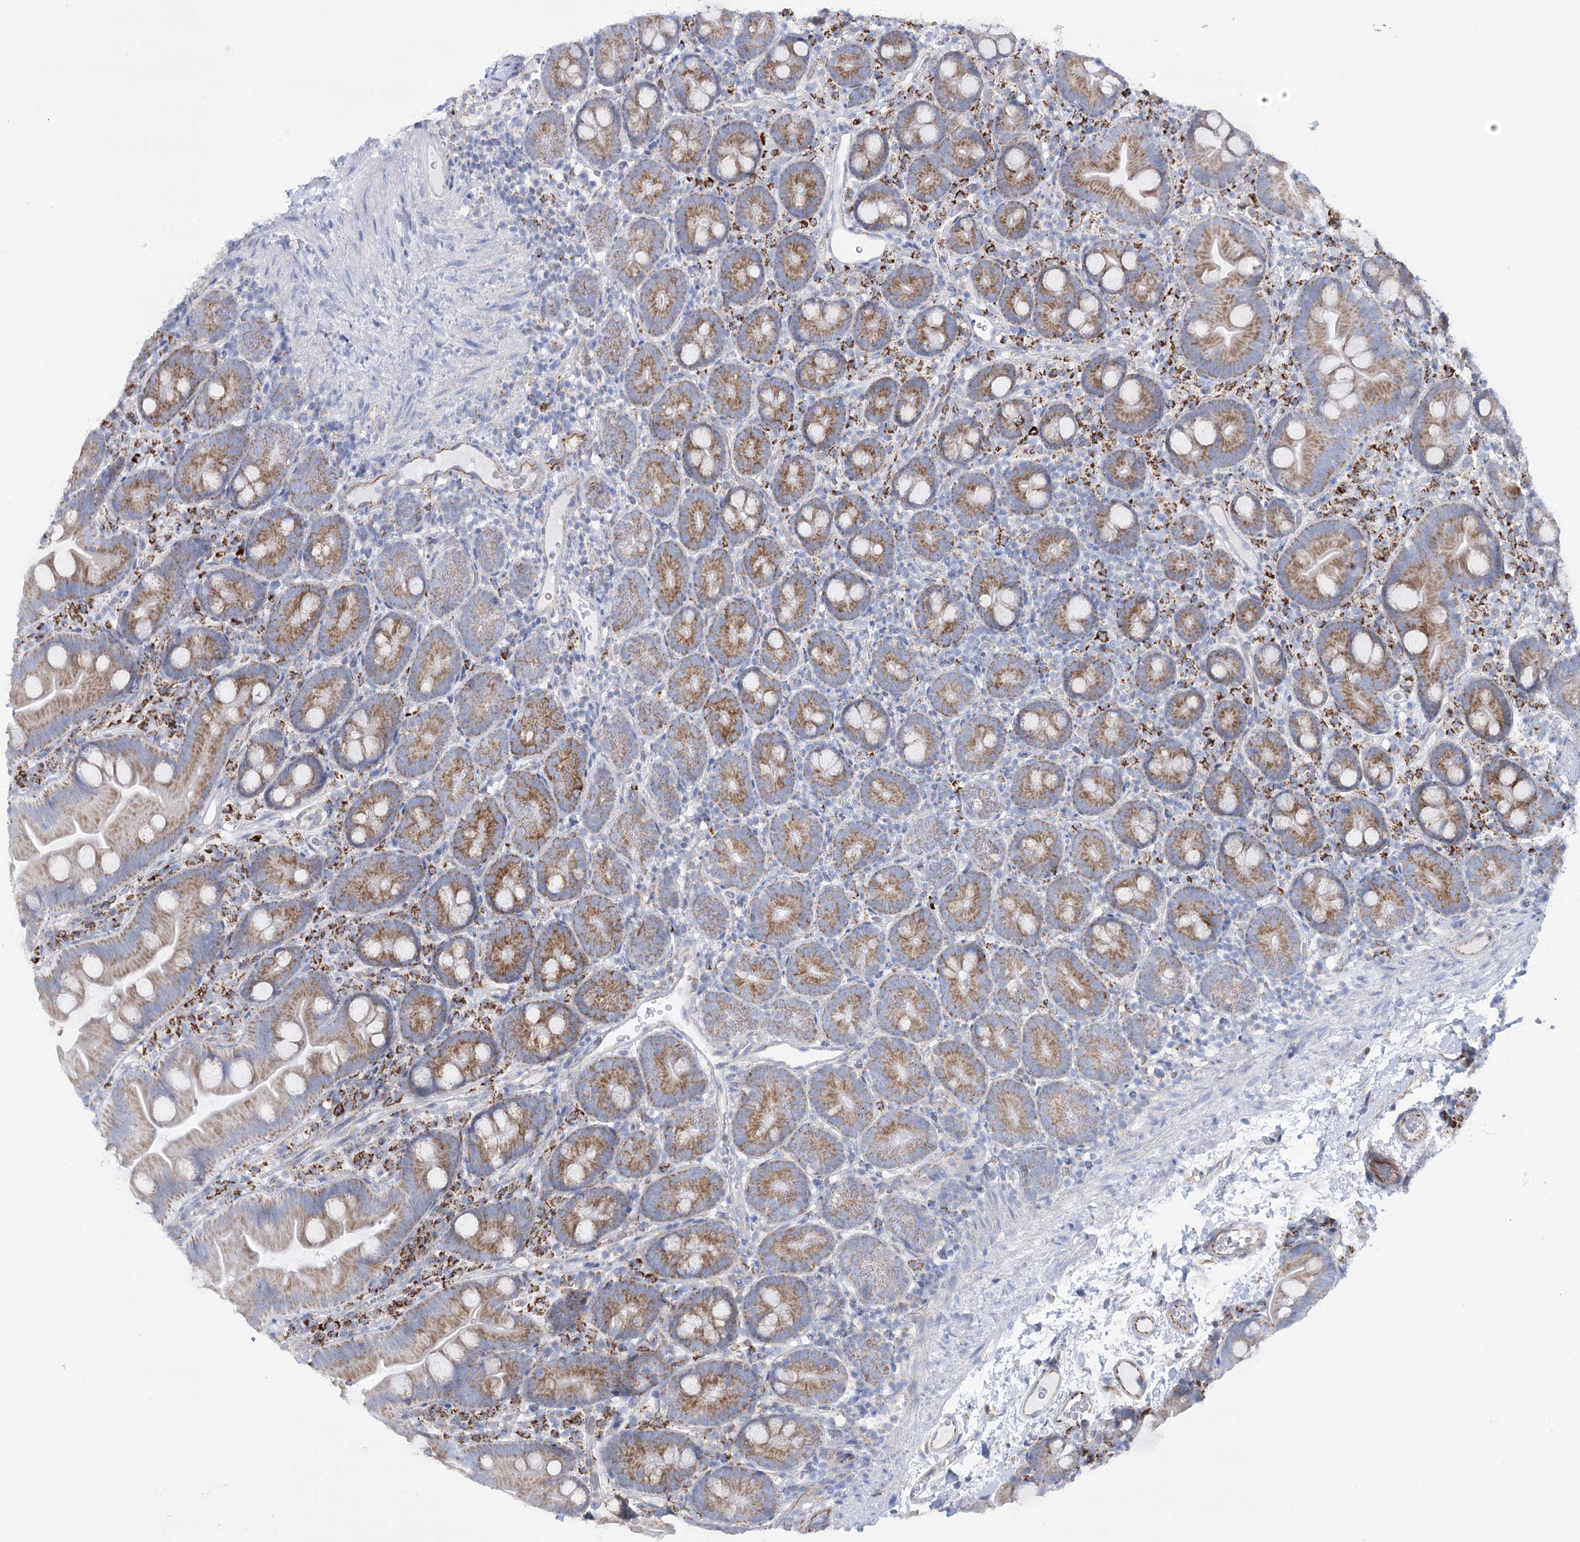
{"staining": {"intensity": "moderate", "quantity": "25%-75%", "location": "cytoplasmic/membranous"}, "tissue": "small intestine", "cell_type": "Glandular cells", "image_type": "normal", "snomed": [{"axis": "morphology", "description": "Normal tissue, NOS"}, {"axis": "topography", "description": "Small intestine"}], "caption": "Small intestine stained with immunohistochemistry (IHC) demonstrates moderate cytoplasmic/membranous staining in about 25%-75% of glandular cells.", "gene": "DHTKD1", "patient": {"sex": "female", "age": 68}}